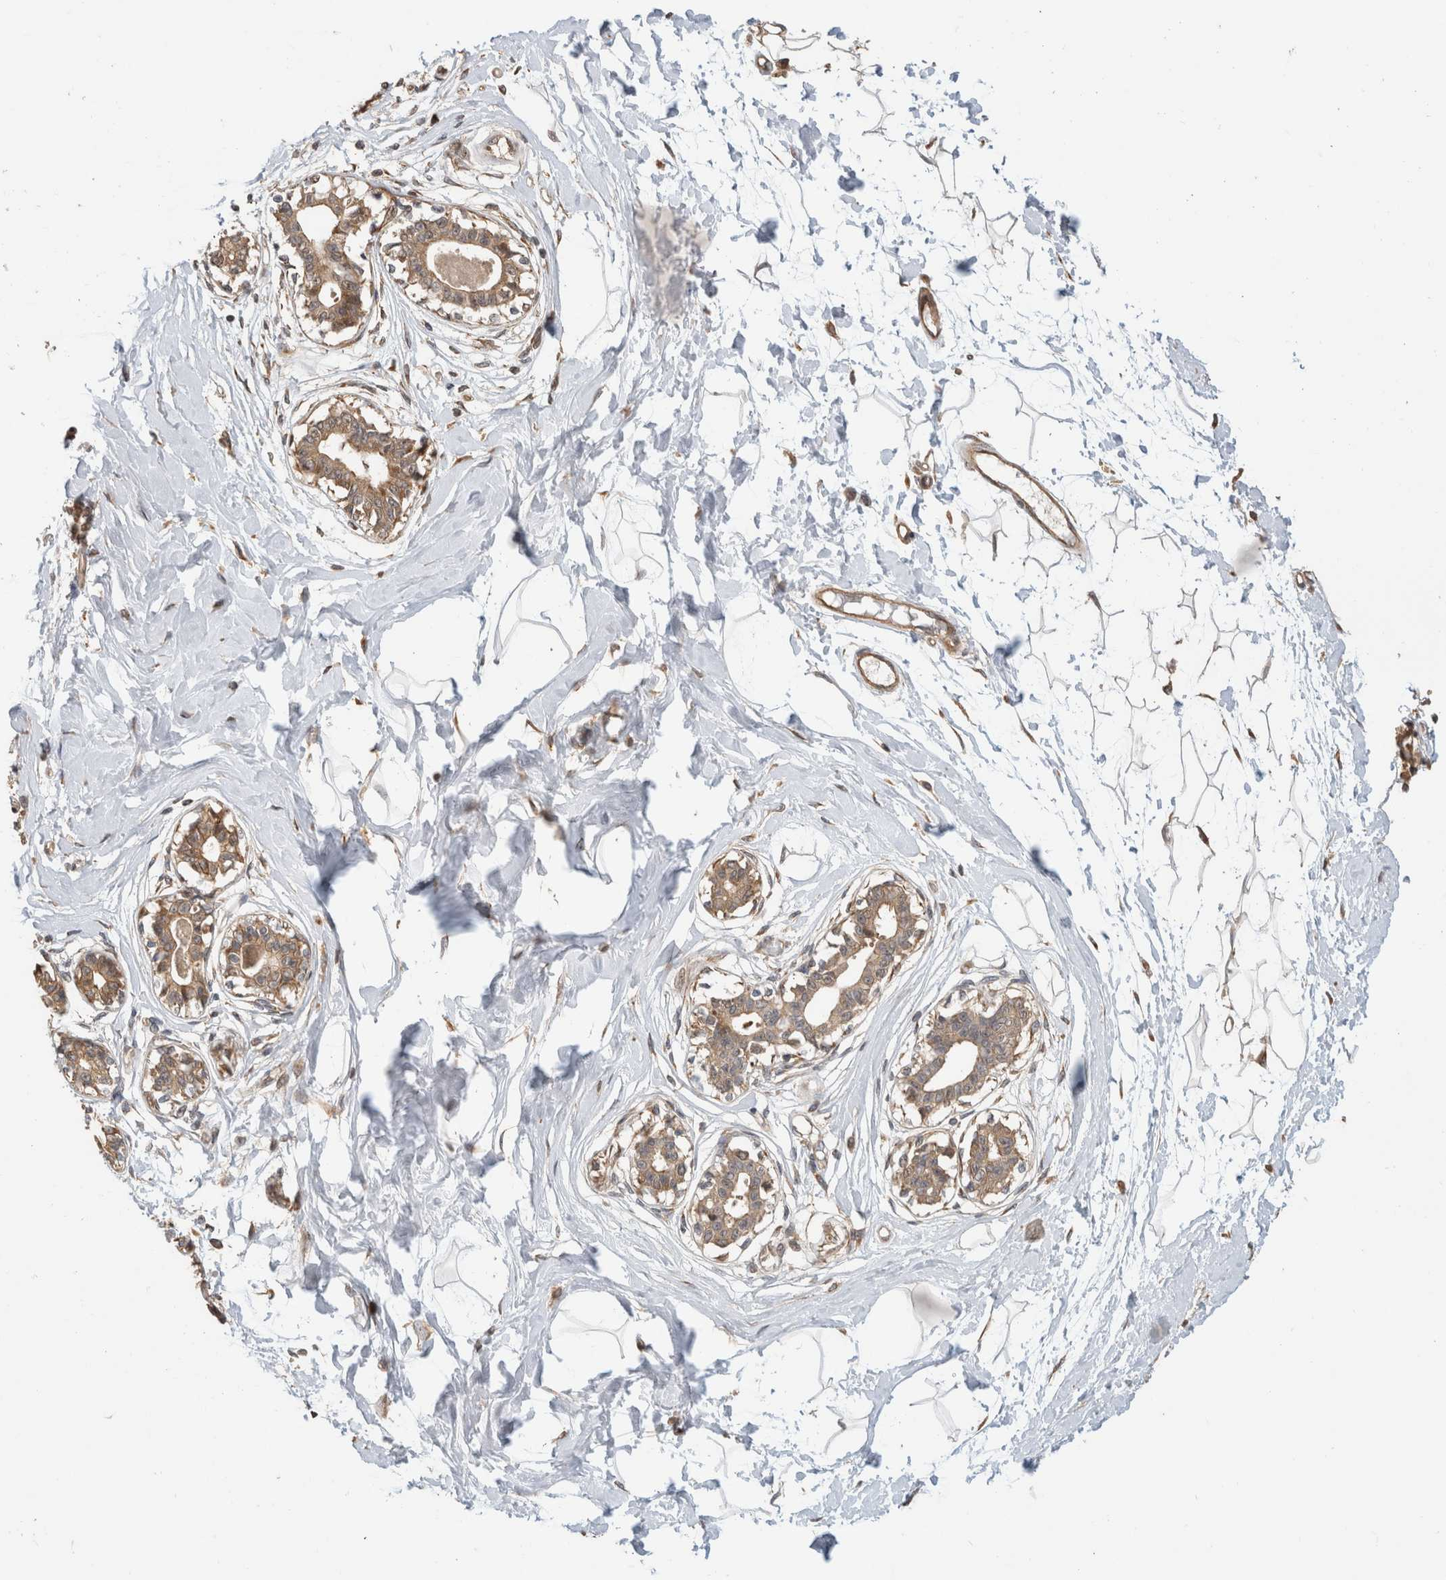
{"staining": {"intensity": "moderate", "quantity": ">75%", "location": "cytoplasmic/membranous"}, "tissue": "breast", "cell_type": "Adipocytes", "image_type": "normal", "snomed": [{"axis": "morphology", "description": "Normal tissue, NOS"}, {"axis": "topography", "description": "Breast"}], "caption": "Breast stained with a brown dye demonstrates moderate cytoplasmic/membranous positive staining in about >75% of adipocytes.", "gene": "PCDHB15", "patient": {"sex": "female", "age": 45}}